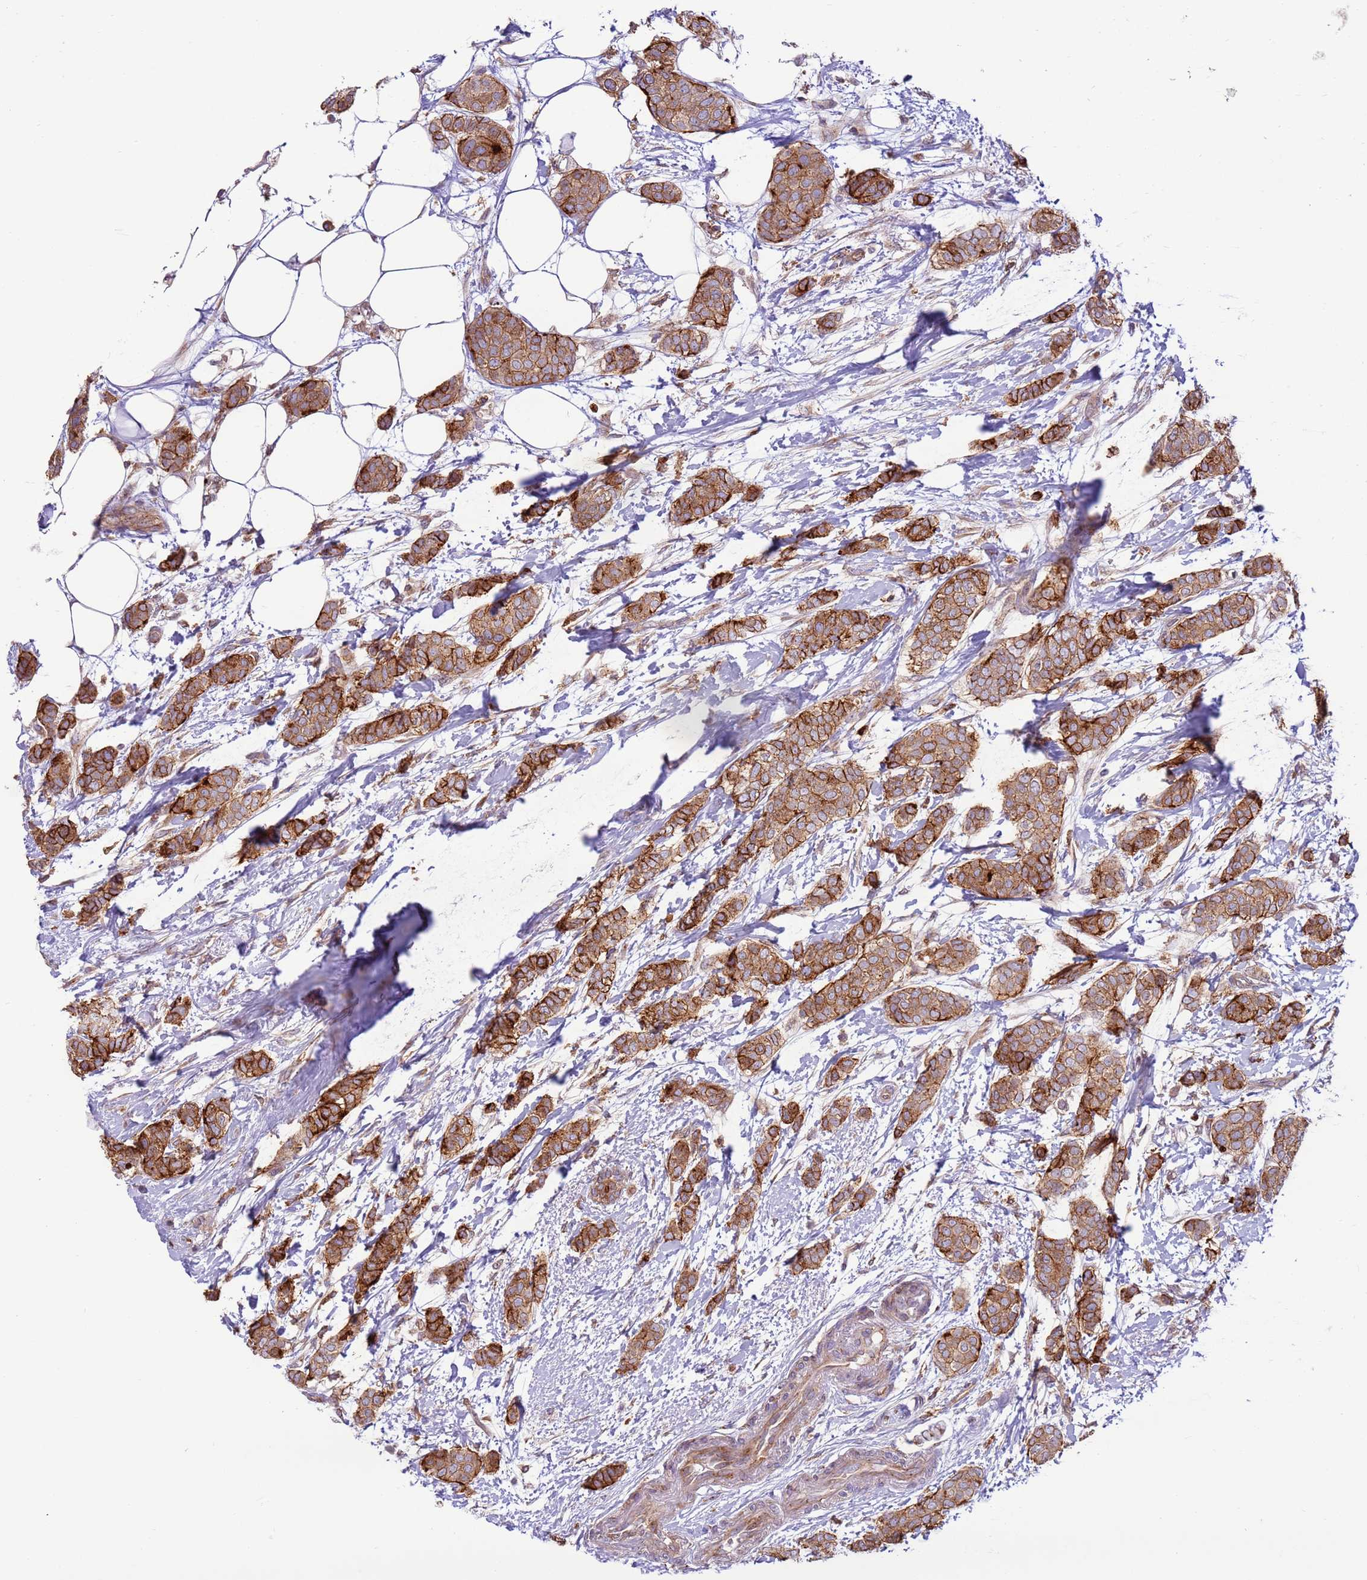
{"staining": {"intensity": "strong", "quantity": ">75%", "location": "cytoplasmic/membranous"}, "tissue": "breast cancer", "cell_type": "Tumor cells", "image_type": "cancer", "snomed": [{"axis": "morphology", "description": "Duct carcinoma"}, {"axis": "topography", "description": "Breast"}], "caption": "A photomicrograph showing strong cytoplasmic/membranous positivity in about >75% of tumor cells in breast cancer, as visualized by brown immunohistochemical staining.", "gene": "DDX19B", "patient": {"sex": "female", "age": 72}}